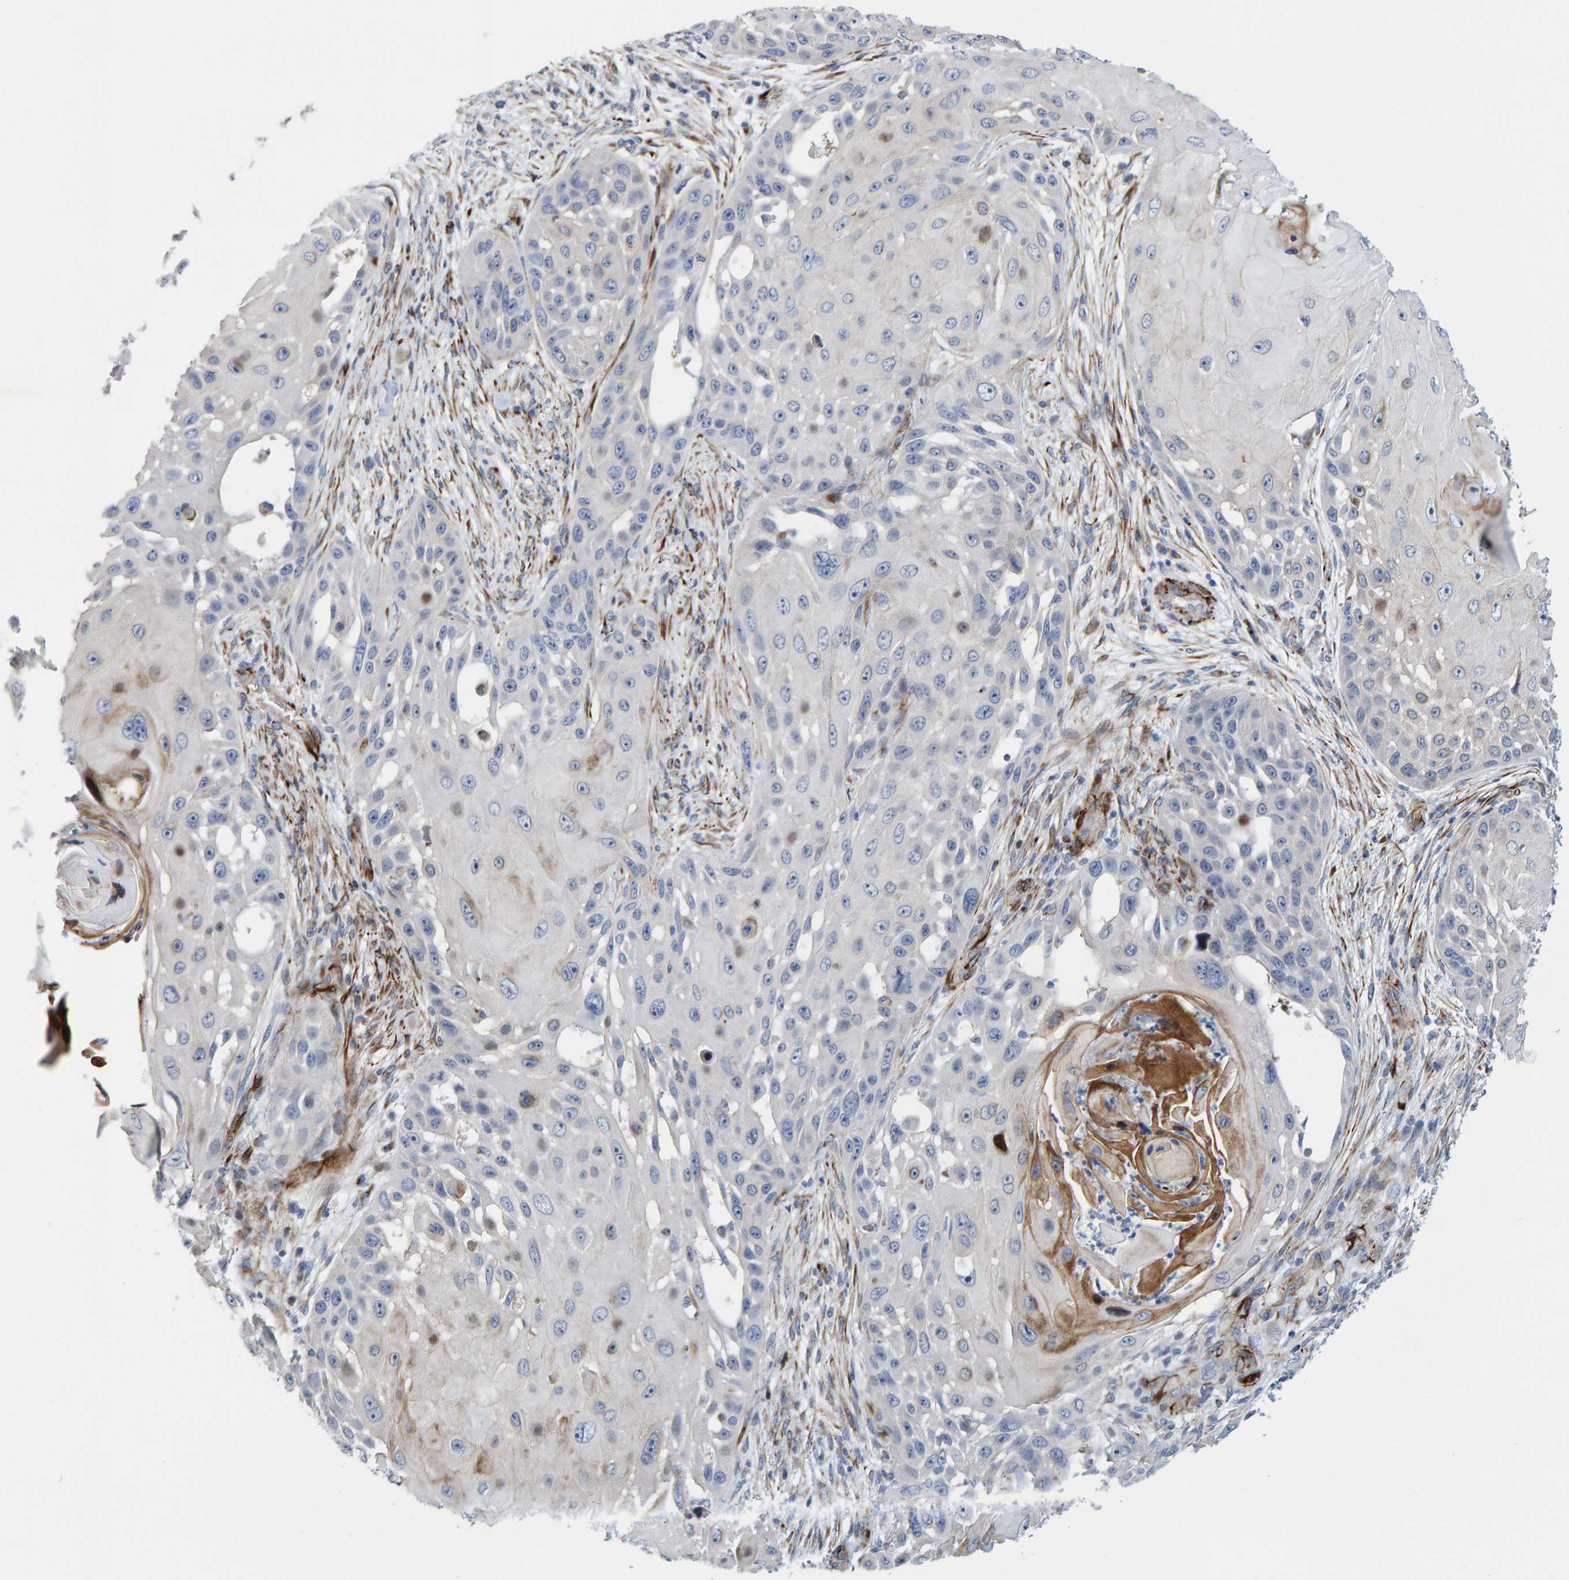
{"staining": {"intensity": "negative", "quantity": "none", "location": "none"}, "tissue": "skin cancer", "cell_type": "Tumor cells", "image_type": "cancer", "snomed": [{"axis": "morphology", "description": "Squamous cell carcinoma, NOS"}, {"axis": "topography", "description": "Skin"}], "caption": "Immunohistochemistry (IHC) of human skin cancer (squamous cell carcinoma) displays no staining in tumor cells.", "gene": "POLG2", "patient": {"sex": "female", "age": 44}}